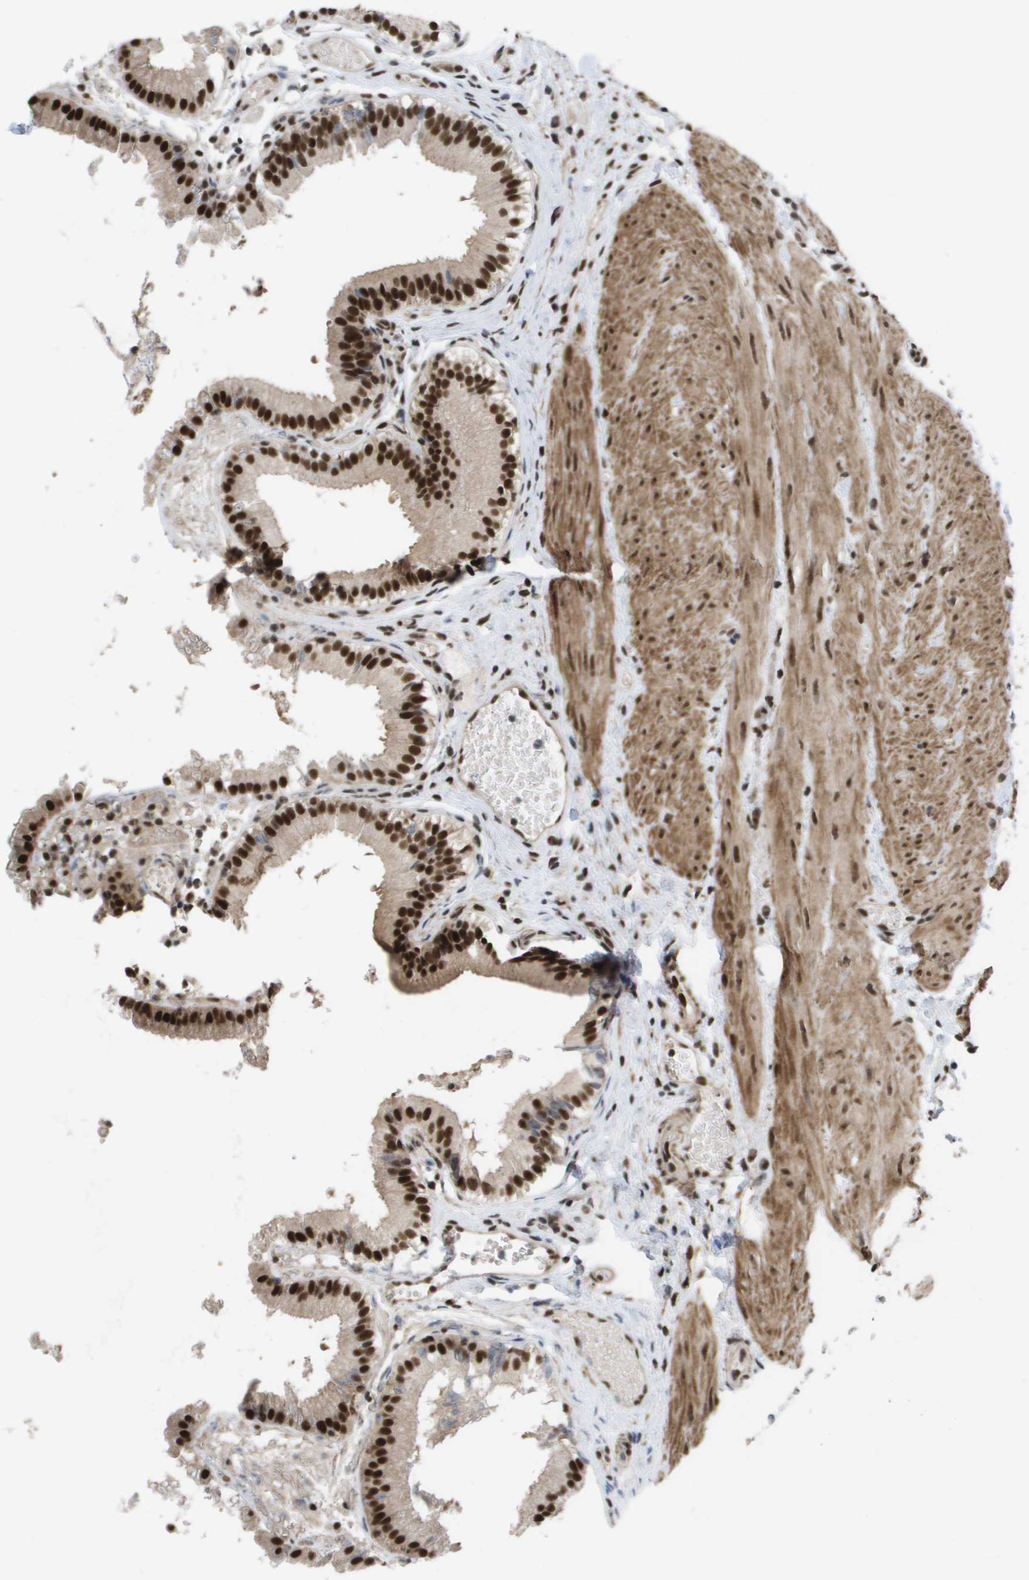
{"staining": {"intensity": "strong", "quantity": ">75%", "location": "nuclear"}, "tissue": "gallbladder", "cell_type": "Glandular cells", "image_type": "normal", "snomed": [{"axis": "morphology", "description": "Normal tissue, NOS"}, {"axis": "topography", "description": "Gallbladder"}], "caption": "Immunohistochemistry photomicrograph of normal gallbladder: human gallbladder stained using immunohistochemistry reveals high levels of strong protein expression localized specifically in the nuclear of glandular cells, appearing as a nuclear brown color.", "gene": "CDT1", "patient": {"sex": "female", "age": 26}}